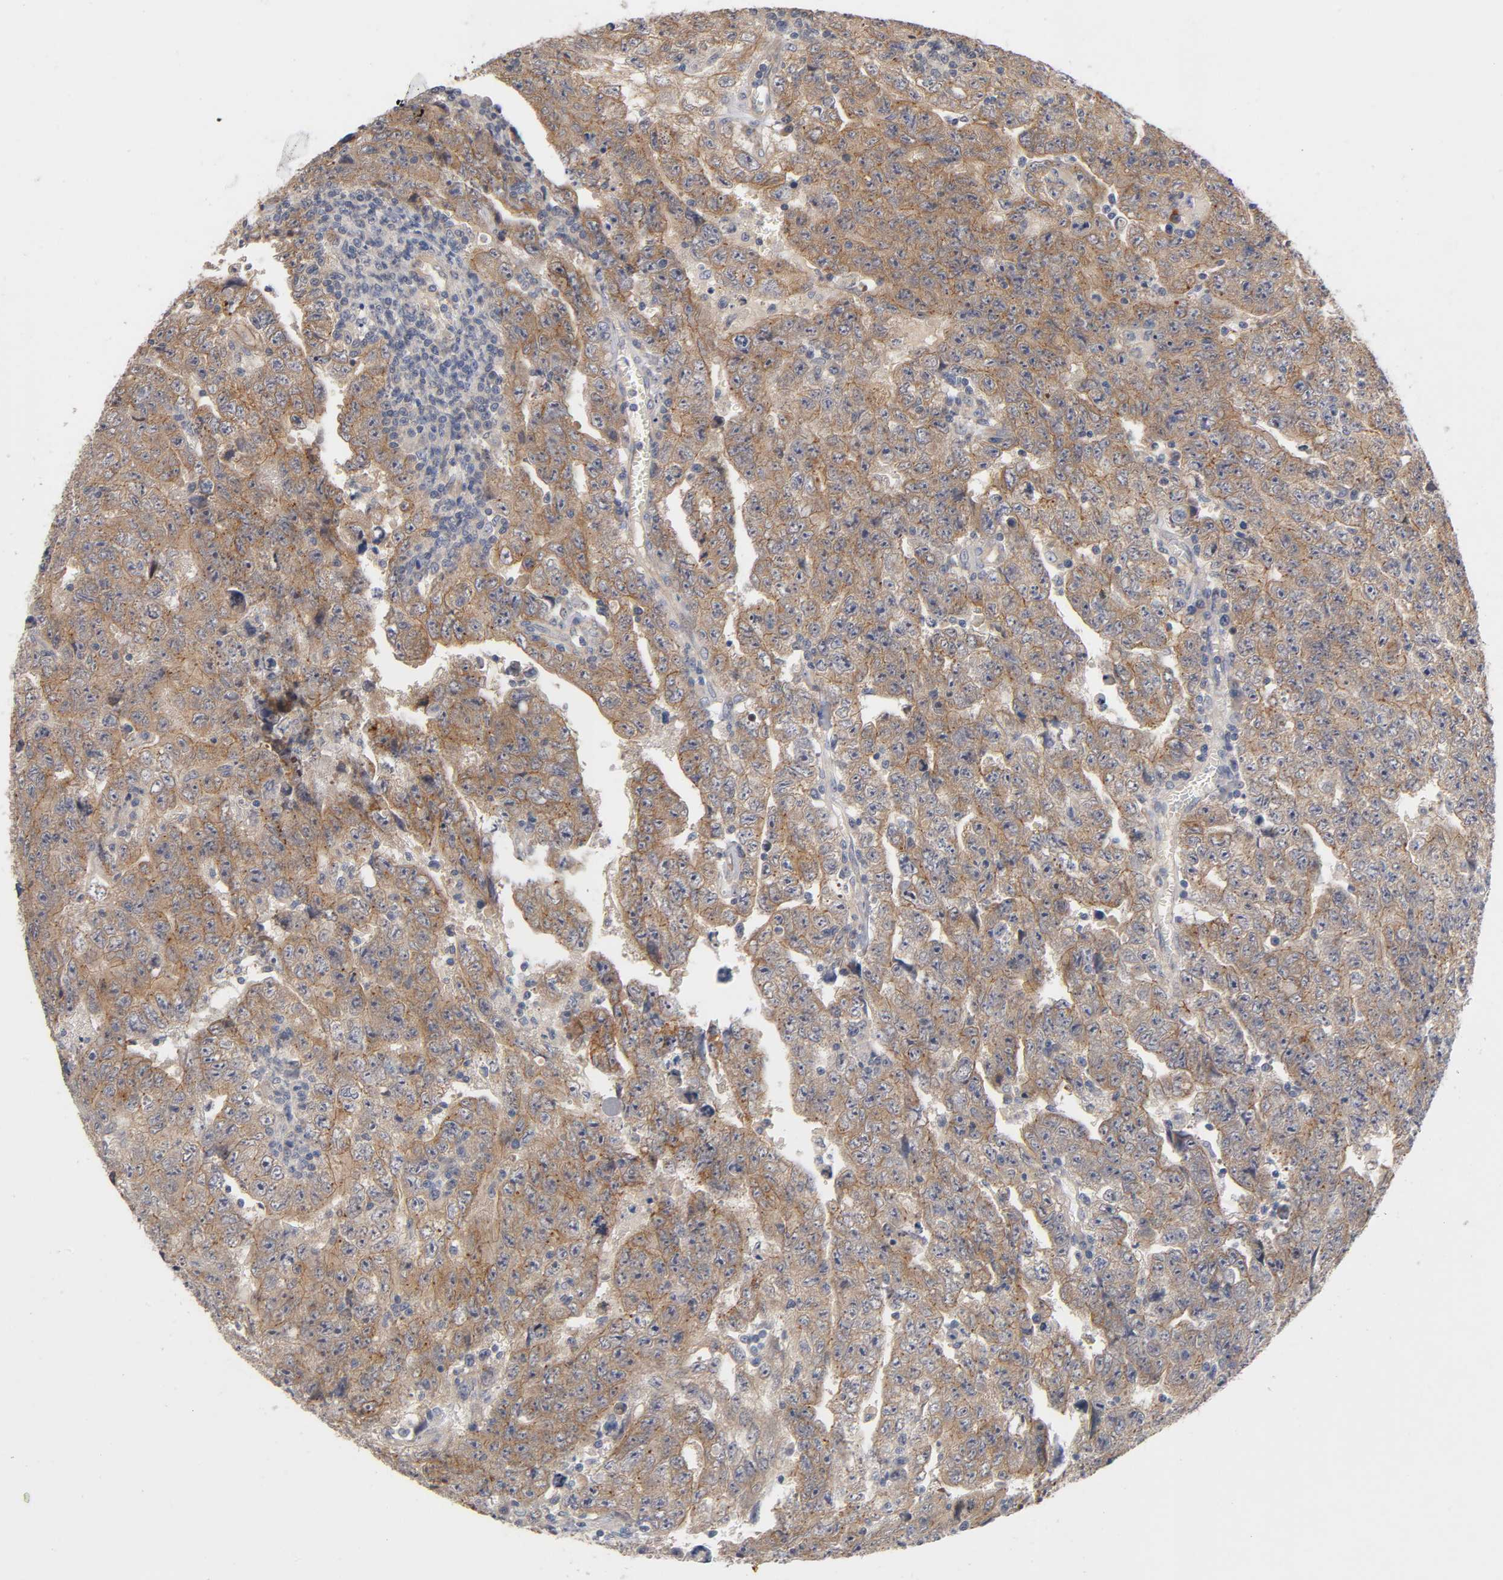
{"staining": {"intensity": "moderate", "quantity": ">75%", "location": "cytoplasmic/membranous"}, "tissue": "testis cancer", "cell_type": "Tumor cells", "image_type": "cancer", "snomed": [{"axis": "morphology", "description": "Carcinoma, Embryonal, NOS"}, {"axis": "topography", "description": "Testis"}], "caption": "IHC photomicrograph of human embryonal carcinoma (testis) stained for a protein (brown), which exhibits medium levels of moderate cytoplasmic/membranous positivity in about >75% of tumor cells.", "gene": "PDZD11", "patient": {"sex": "male", "age": 28}}